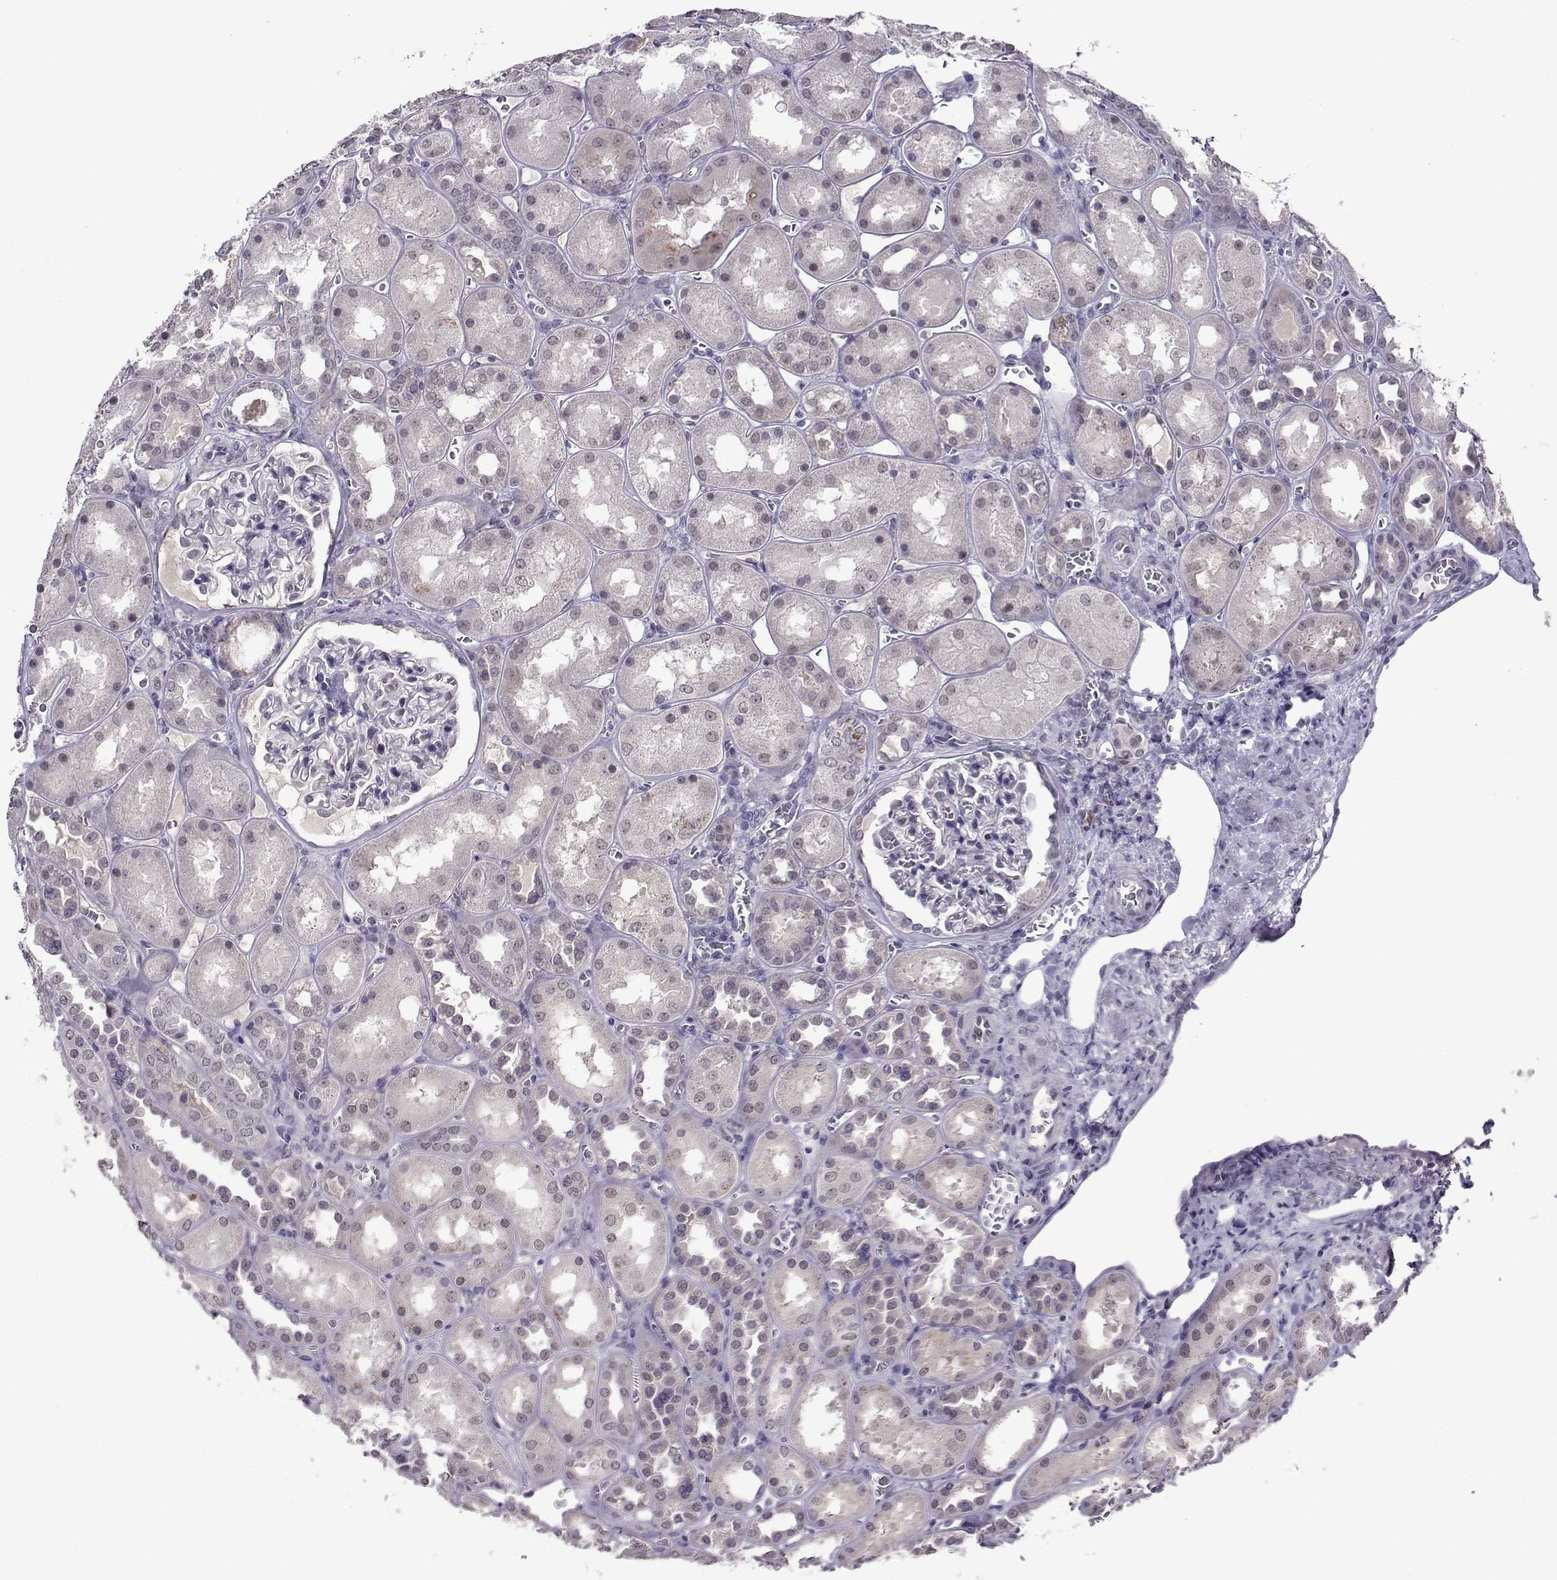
{"staining": {"intensity": "negative", "quantity": "none", "location": "none"}, "tissue": "kidney", "cell_type": "Cells in glomeruli", "image_type": "normal", "snomed": [{"axis": "morphology", "description": "Normal tissue, NOS"}, {"axis": "topography", "description": "Kidney"}], "caption": "DAB immunohistochemical staining of normal kidney shows no significant expression in cells in glomeruli. The staining was performed using DAB (3,3'-diaminobenzidine) to visualize the protein expression in brown, while the nuclei were stained in blue with hematoxylin (Magnification: 20x).", "gene": "DDX20", "patient": {"sex": "male", "age": 73}}